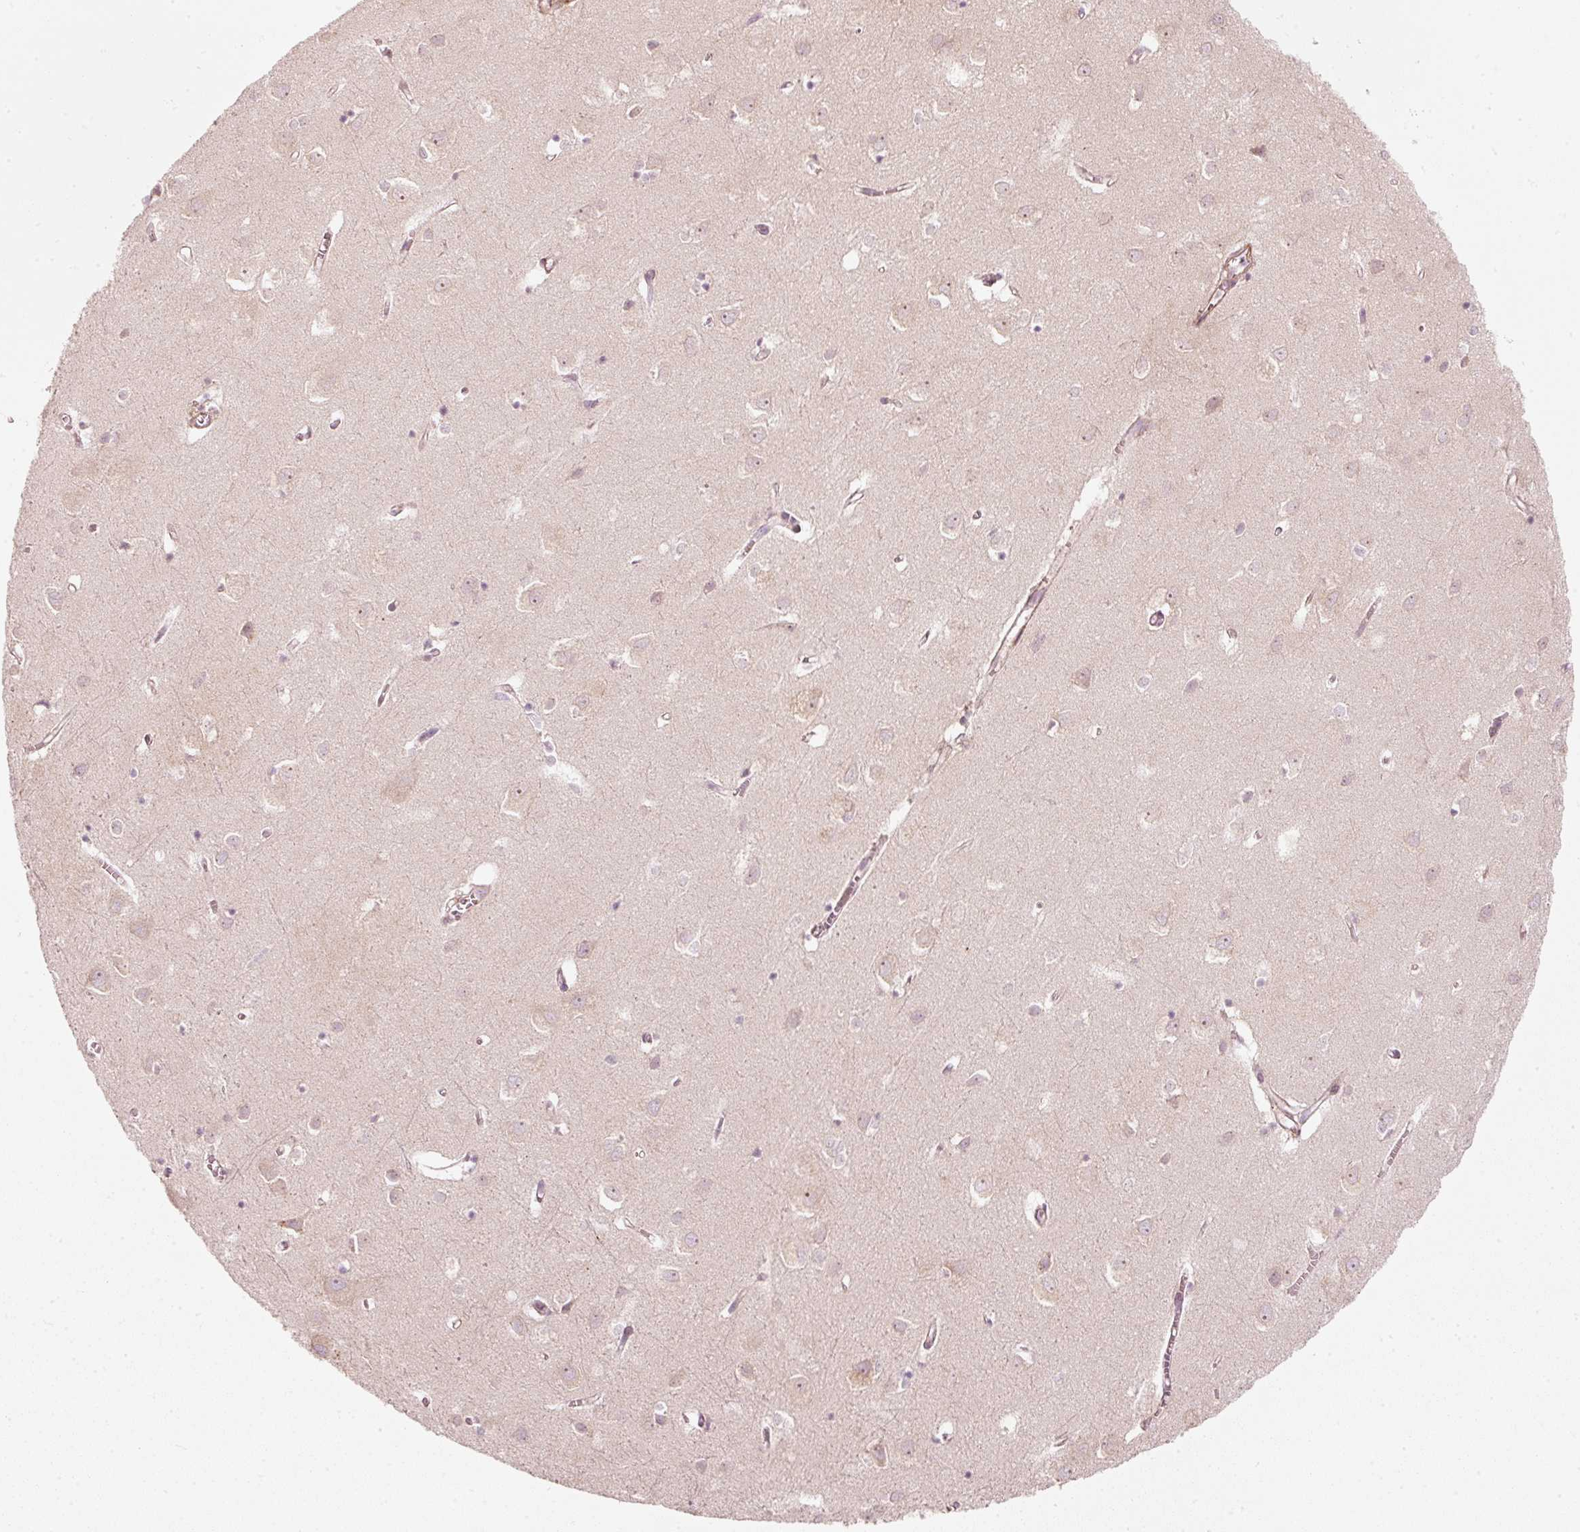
{"staining": {"intensity": "weak", "quantity": "25%-75%", "location": "cytoplasmic/membranous,nuclear"}, "tissue": "cerebral cortex", "cell_type": "Endothelial cells", "image_type": "normal", "snomed": [{"axis": "morphology", "description": "Normal tissue, NOS"}, {"axis": "topography", "description": "Cerebral cortex"}], "caption": "The photomicrograph exhibits staining of benign cerebral cortex, revealing weak cytoplasmic/membranous,nuclear protein staining (brown color) within endothelial cells. The staining was performed using DAB (3,3'-diaminobenzidine), with brown indicating positive protein expression. Nuclei are stained blue with hematoxylin.", "gene": "KCNQ1", "patient": {"sex": "male", "age": 70}}